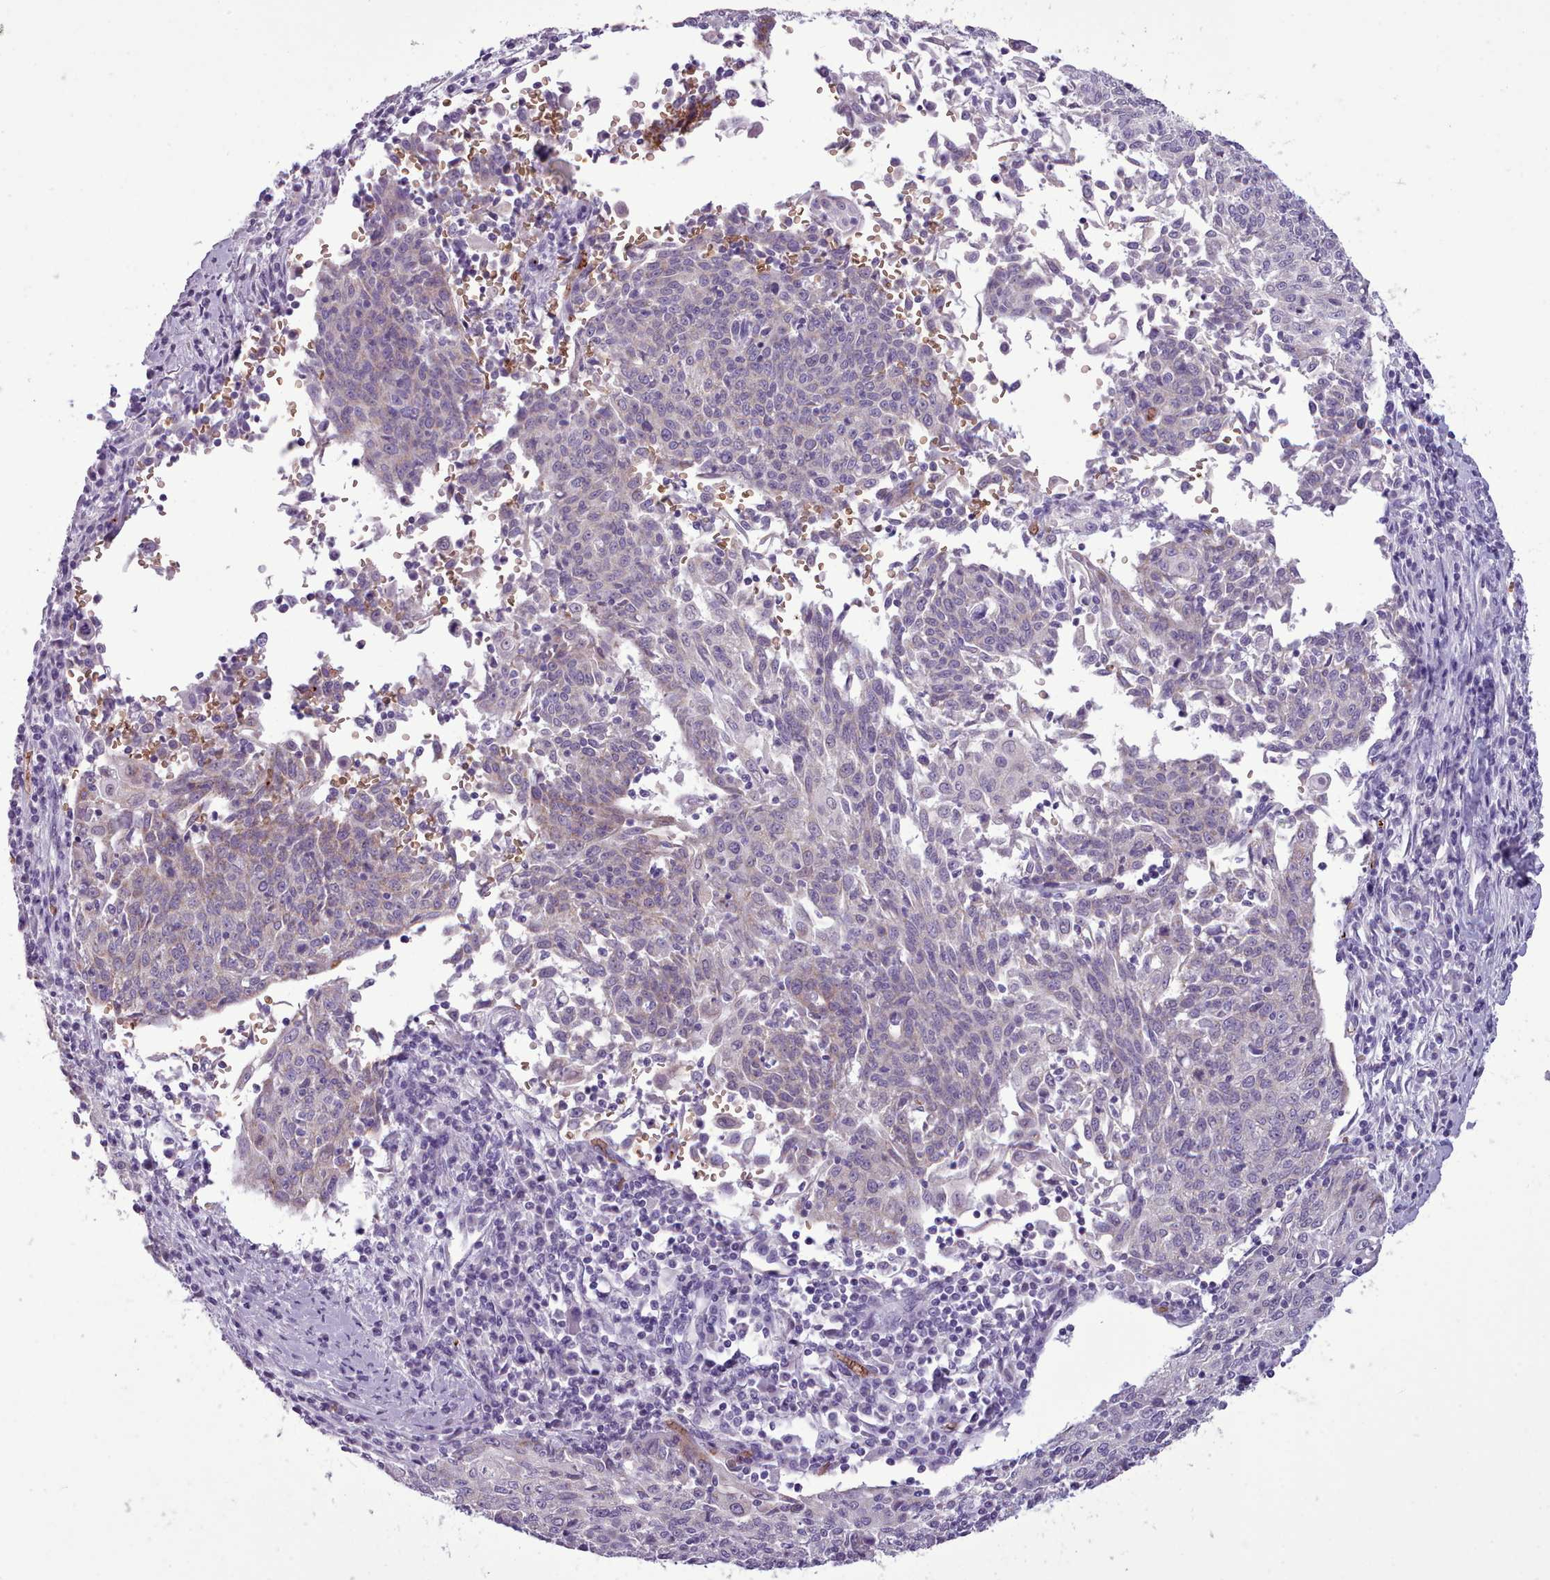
{"staining": {"intensity": "negative", "quantity": "none", "location": "none"}, "tissue": "cervical cancer", "cell_type": "Tumor cells", "image_type": "cancer", "snomed": [{"axis": "morphology", "description": "Squamous cell carcinoma, NOS"}, {"axis": "topography", "description": "Cervix"}], "caption": "Immunohistochemistry histopathology image of cervical cancer (squamous cell carcinoma) stained for a protein (brown), which exhibits no expression in tumor cells. (DAB IHC visualized using brightfield microscopy, high magnification).", "gene": "AK4", "patient": {"sex": "female", "age": 48}}